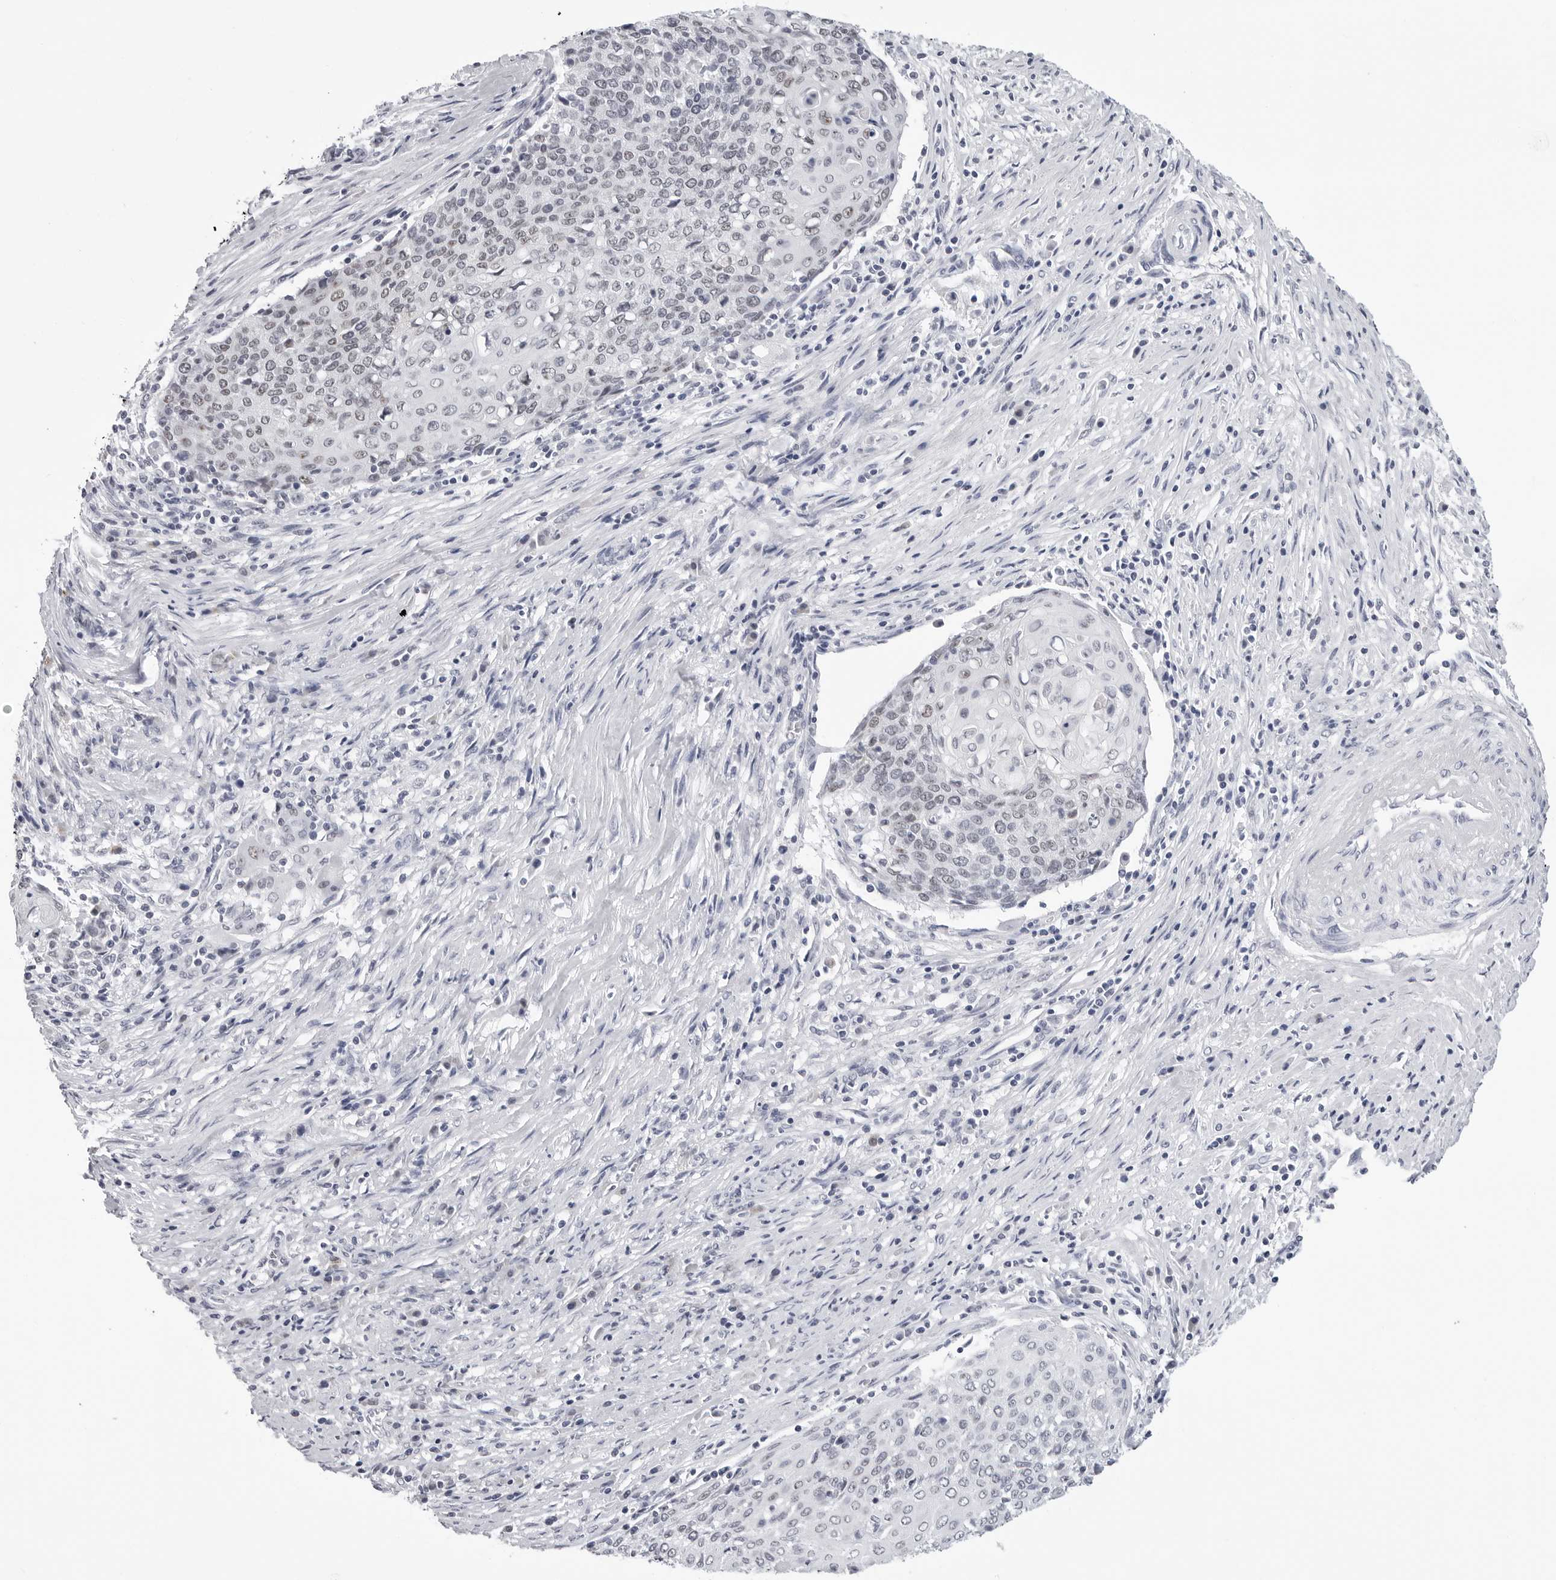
{"staining": {"intensity": "negative", "quantity": "none", "location": "none"}, "tissue": "cervical cancer", "cell_type": "Tumor cells", "image_type": "cancer", "snomed": [{"axis": "morphology", "description": "Squamous cell carcinoma, NOS"}, {"axis": "topography", "description": "Cervix"}], "caption": "Image shows no significant protein staining in tumor cells of squamous cell carcinoma (cervical).", "gene": "GNL2", "patient": {"sex": "female", "age": 39}}